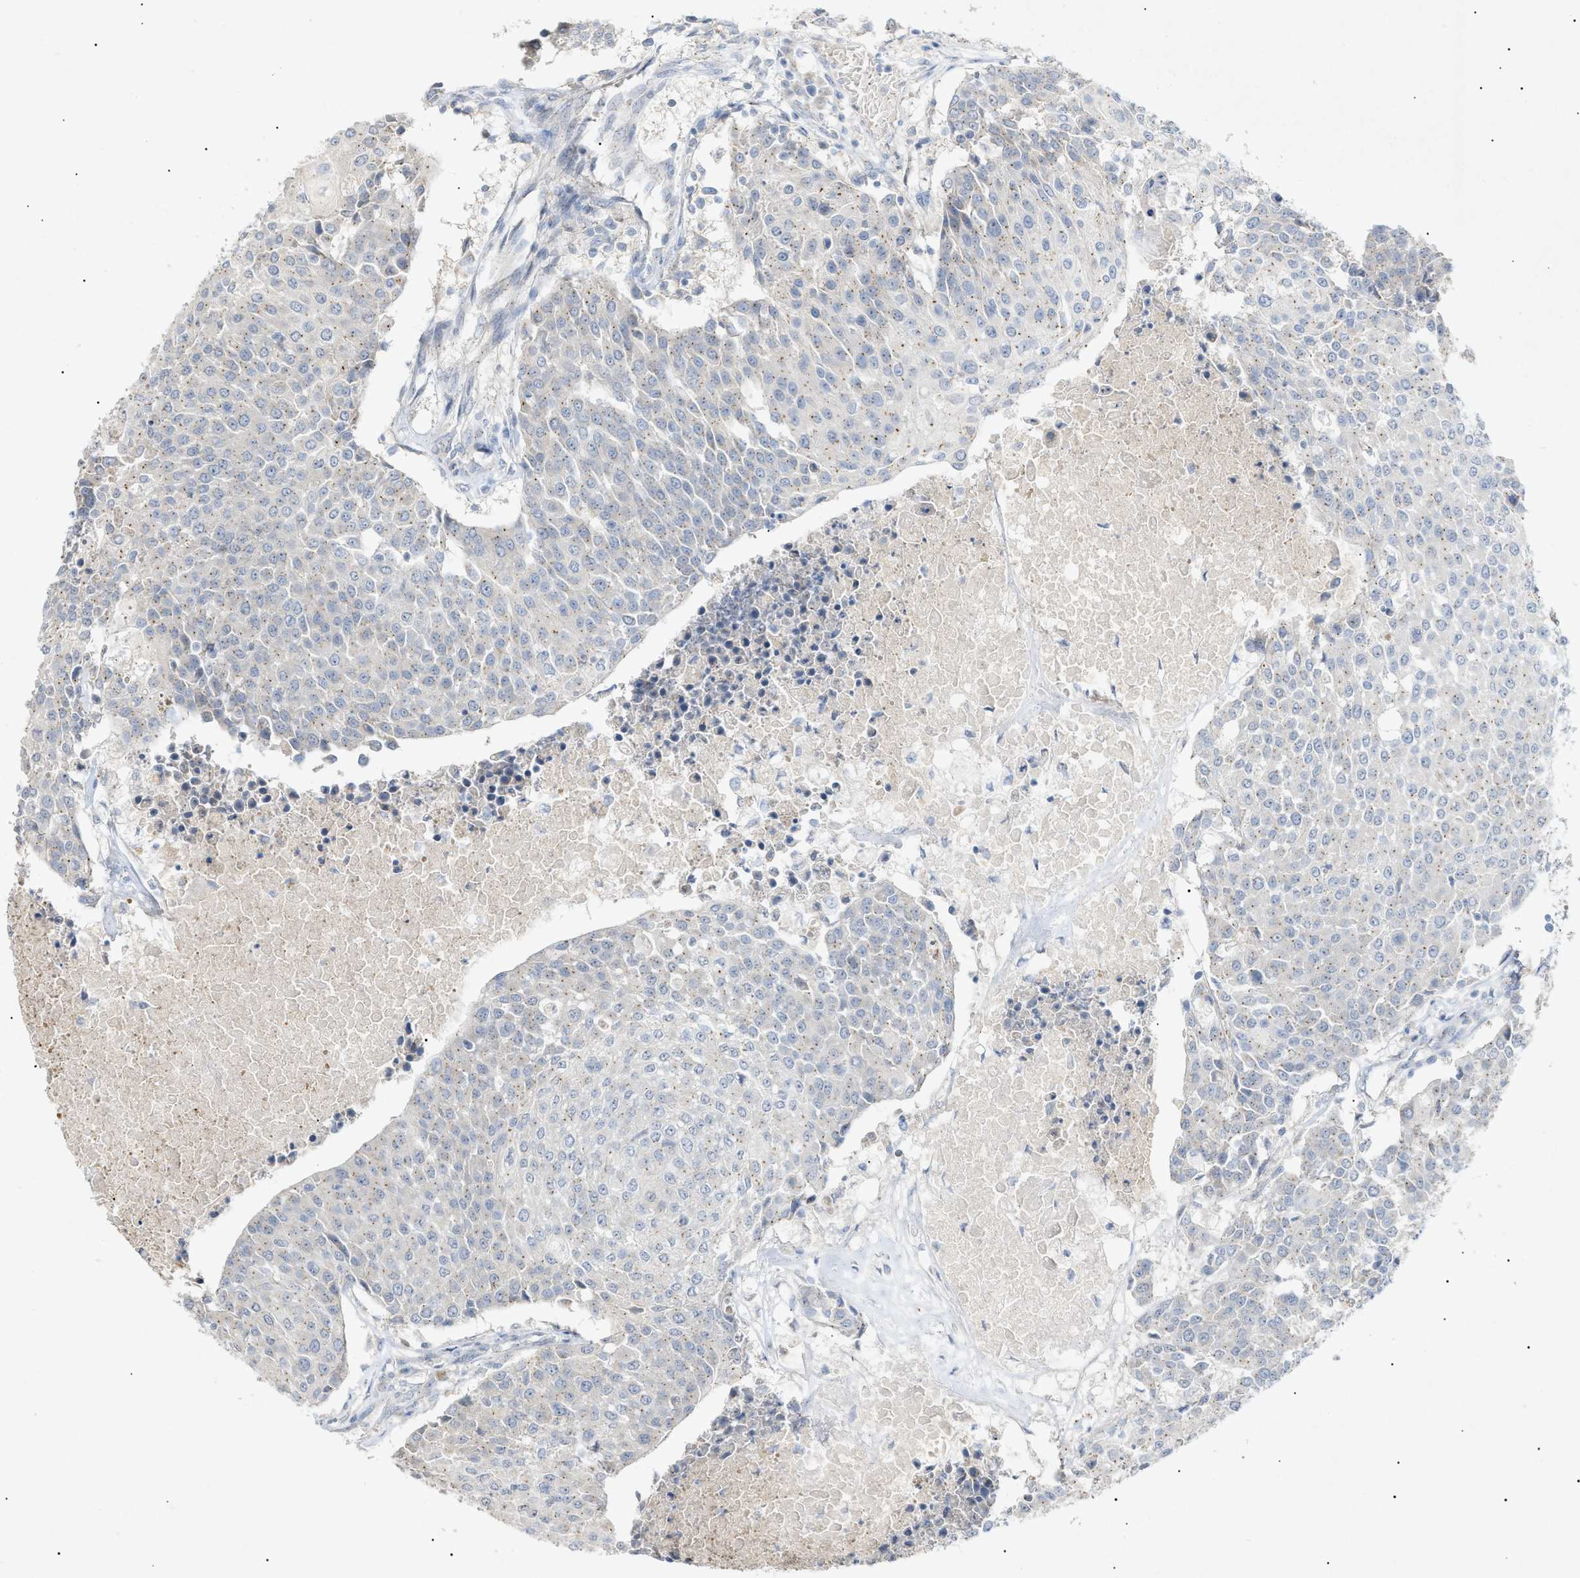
{"staining": {"intensity": "weak", "quantity": "25%-75%", "location": "cytoplasmic/membranous"}, "tissue": "urothelial cancer", "cell_type": "Tumor cells", "image_type": "cancer", "snomed": [{"axis": "morphology", "description": "Urothelial carcinoma, High grade"}, {"axis": "topography", "description": "Urinary bladder"}], "caption": "Immunohistochemical staining of human urothelial cancer displays weak cytoplasmic/membranous protein staining in about 25%-75% of tumor cells.", "gene": "SLC25A31", "patient": {"sex": "female", "age": 85}}